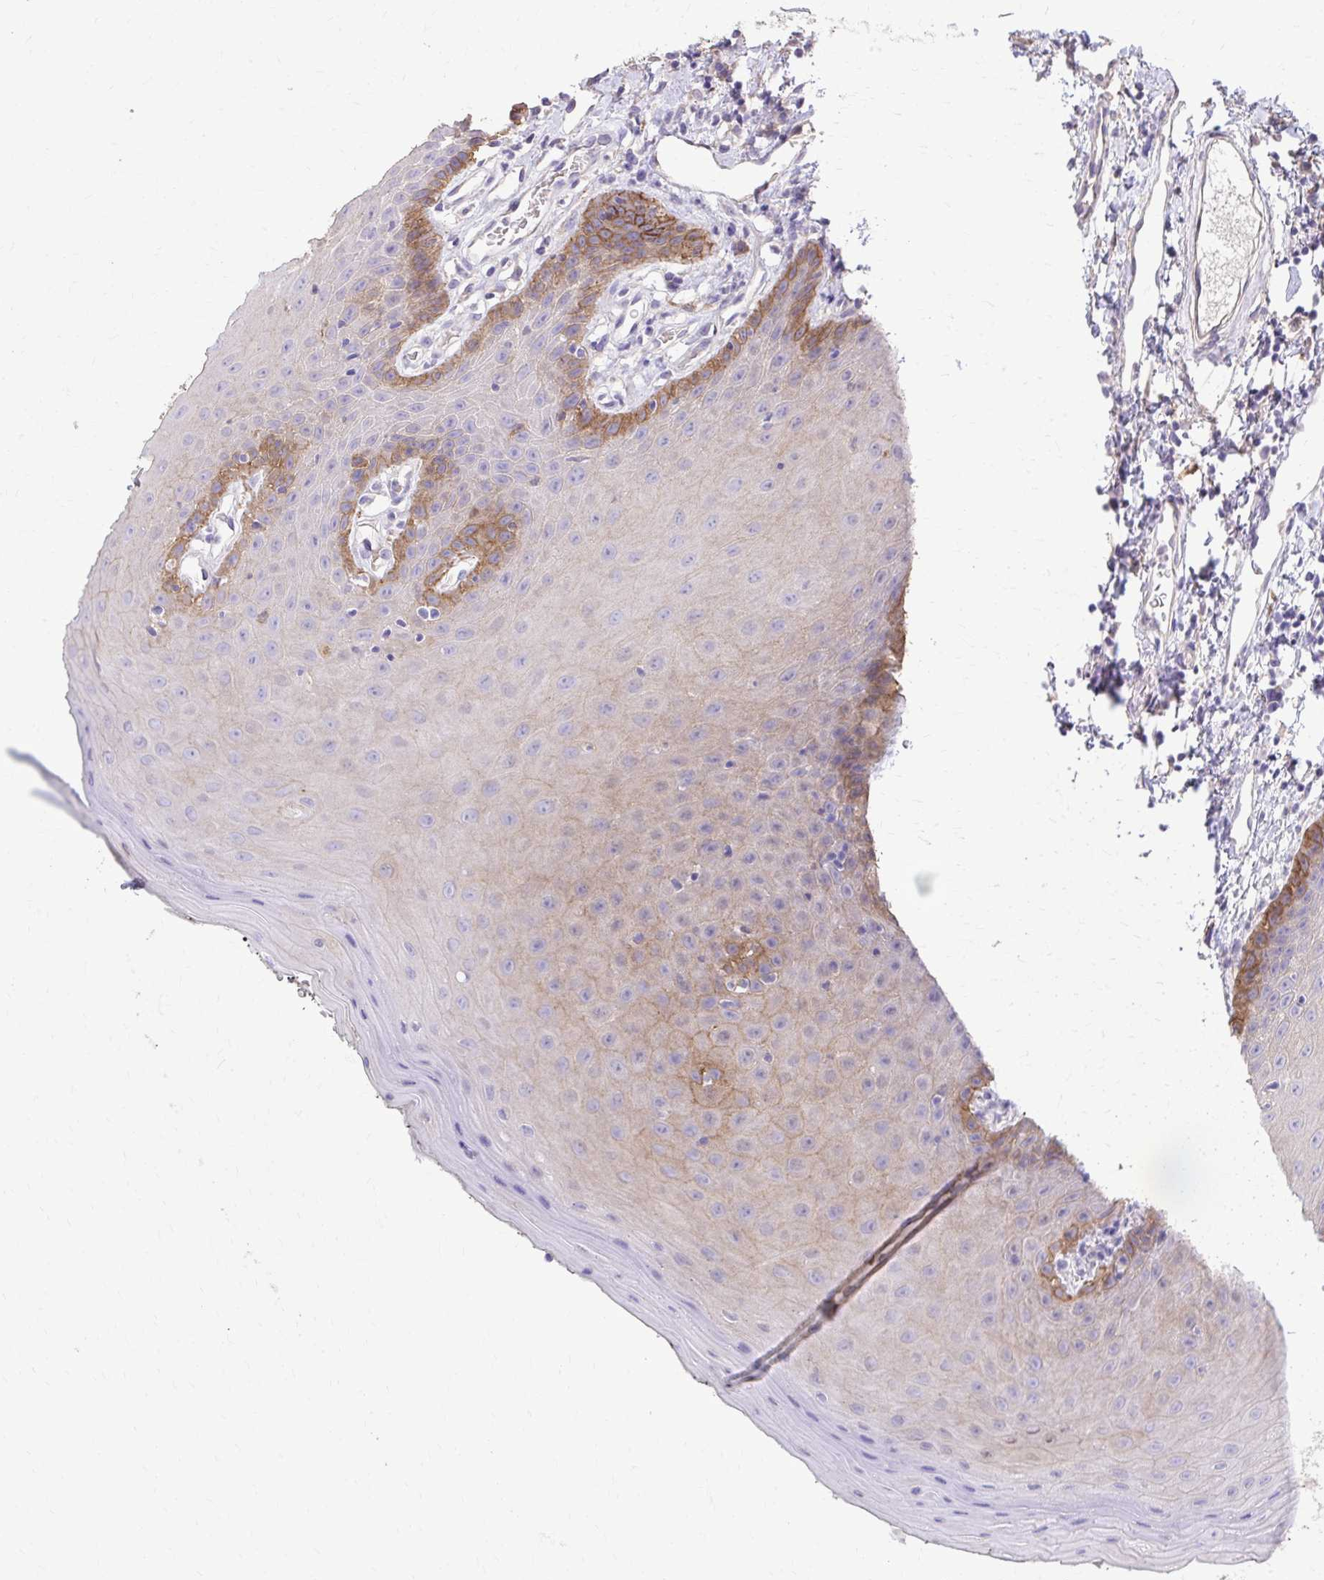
{"staining": {"intensity": "moderate", "quantity": "<25%", "location": "cytoplasmic/membranous"}, "tissue": "oral mucosa", "cell_type": "Squamous epithelial cells", "image_type": "normal", "snomed": [{"axis": "morphology", "description": "Normal tissue, NOS"}, {"axis": "topography", "description": "Oral tissue"}, {"axis": "topography", "description": "Tounge, NOS"}], "caption": "Normal oral mucosa was stained to show a protein in brown. There is low levels of moderate cytoplasmic/membranous positivity in about <25% of squamous epithelial cells.", "gene": "EPB41L1", "patient": {"sex": "female", "age": 59}}